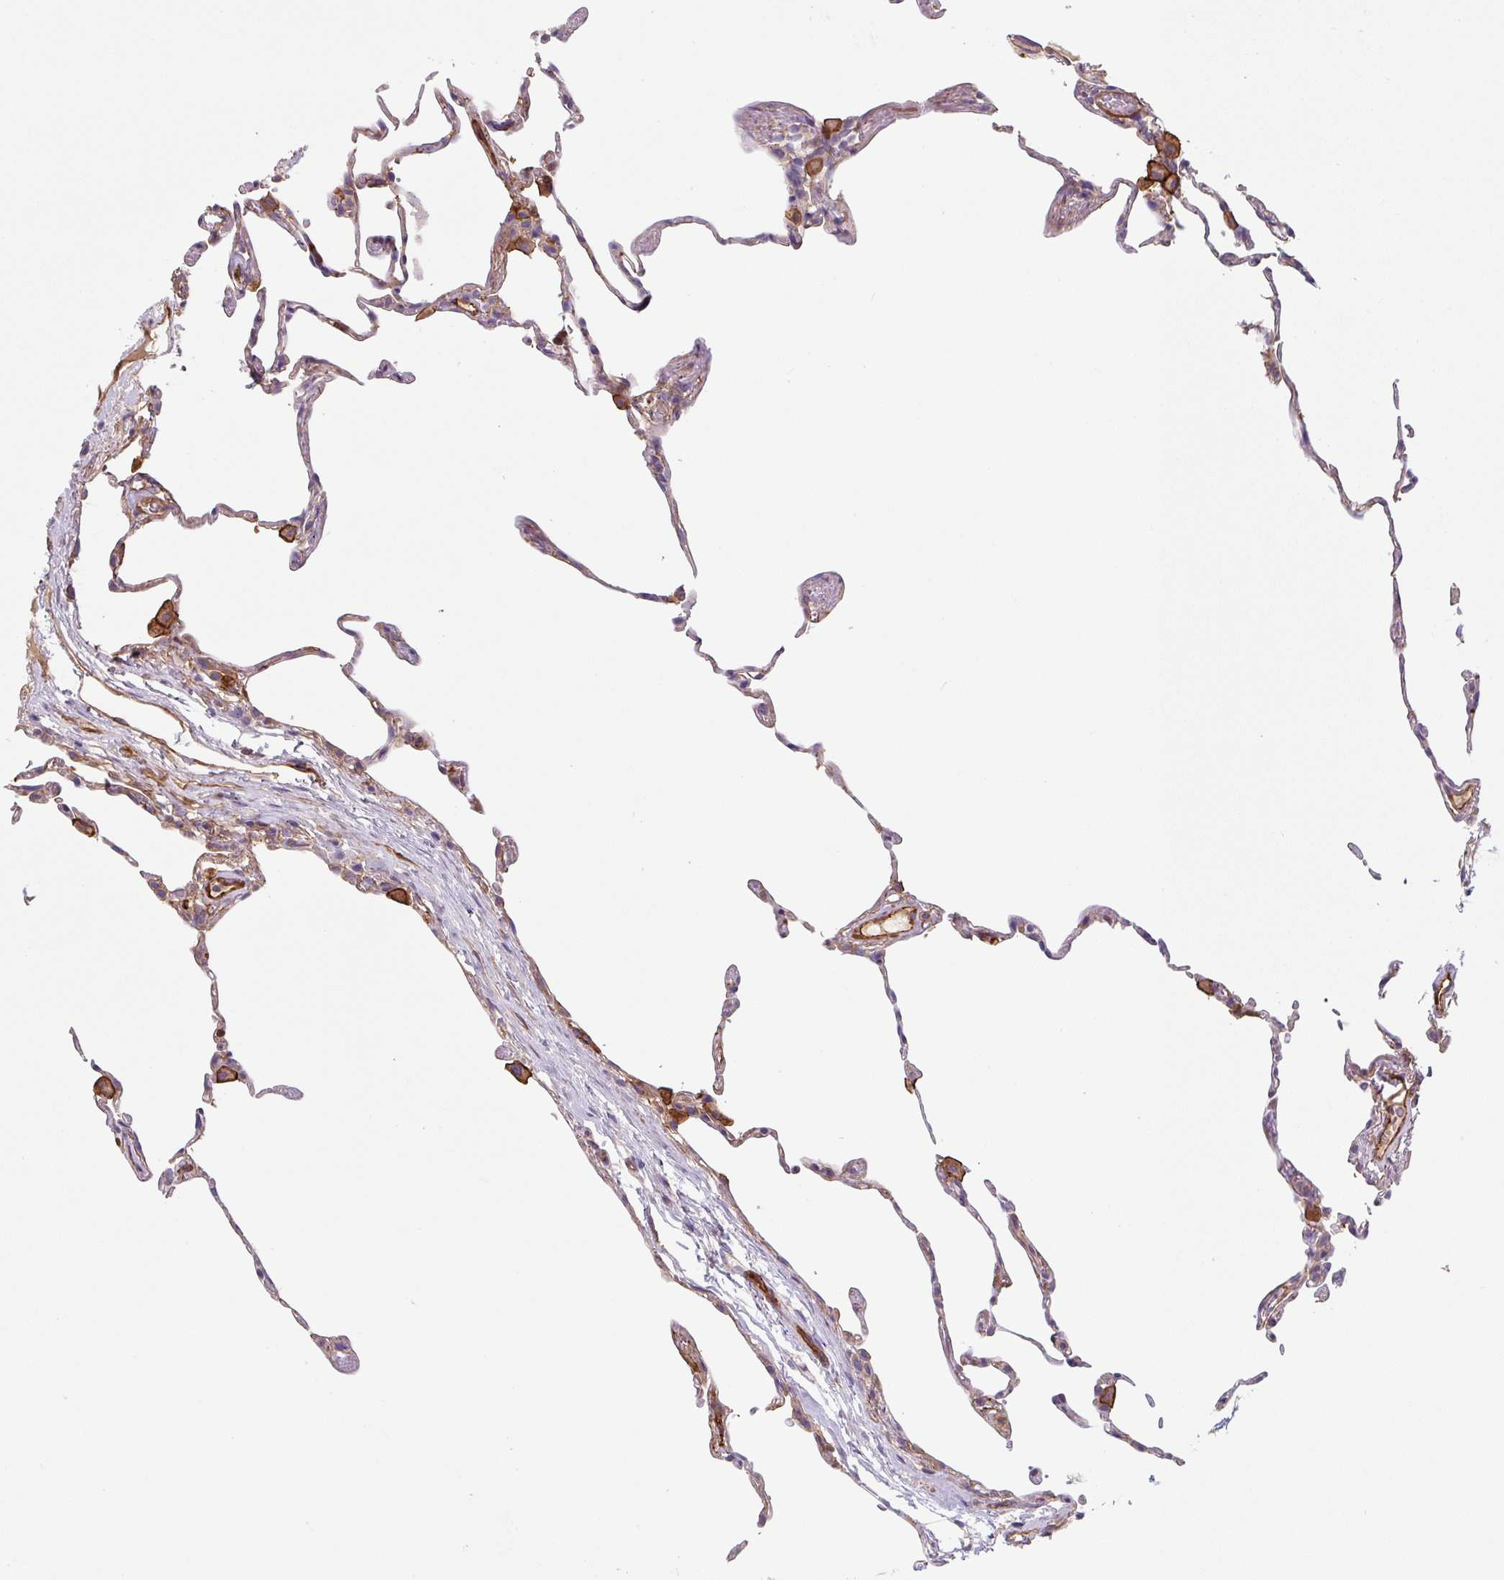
{"staining": {"intensity": "weak", "quantity": "<25%", "location": "cytoplasmic/membranous"}, "tissue": "lung", "cell_type": "Alveolar cells", "image_type": "normal", "snomed": [{"axis": "morphology", "description": "Normal tissue, NOS"}, {"axis": "topography", "description": "Lung"}], "caption": "Immunohistochemistry (IHC) photomicrograph of normal human lung stained for a protein (brown), which shows no positivity in alveolar cells.", "gene": "DHFR2", "patient": {"sex": "female", "age": 57}}